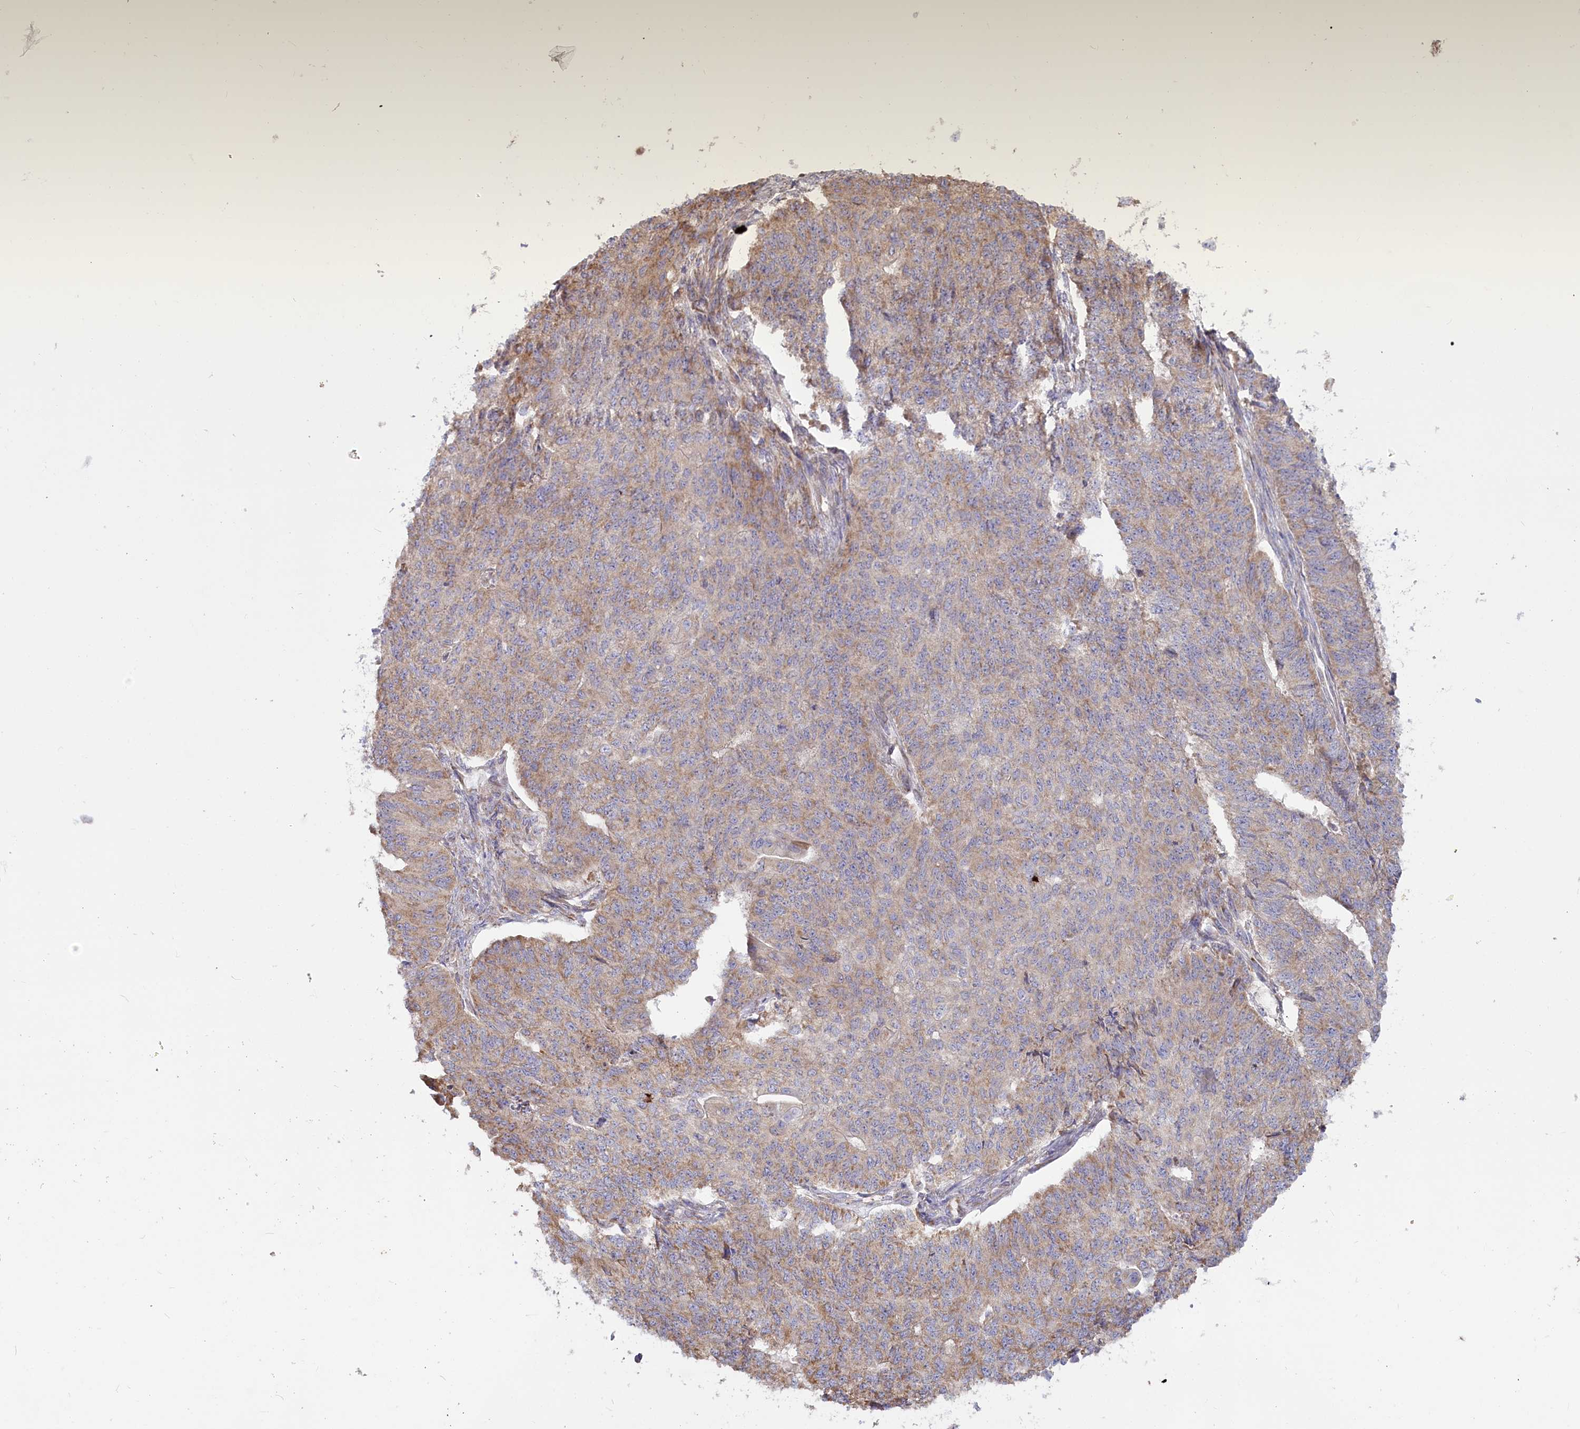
{"staining": {"intensity": "moderate", "quantity": "25%-75%", "location": "cytoplasmic/membranous"}, "tissue": "endometrial cancer", "cell_type": "Tumor cells", "image_type": "cancer", "snomed": [{"axis": "morphology", "description": "Adenocarcinoma, NOS"}, {"axis": "topography", "description": "Endometrium"}], "caption": "Human endometrial cancer stained with a brown dye shows moderate cytoplasmic/membranous positive staining in about 25%-75% of tumor cells.", "gene": "ACOX2", "patient": {"sex": "female", "age": 32}}